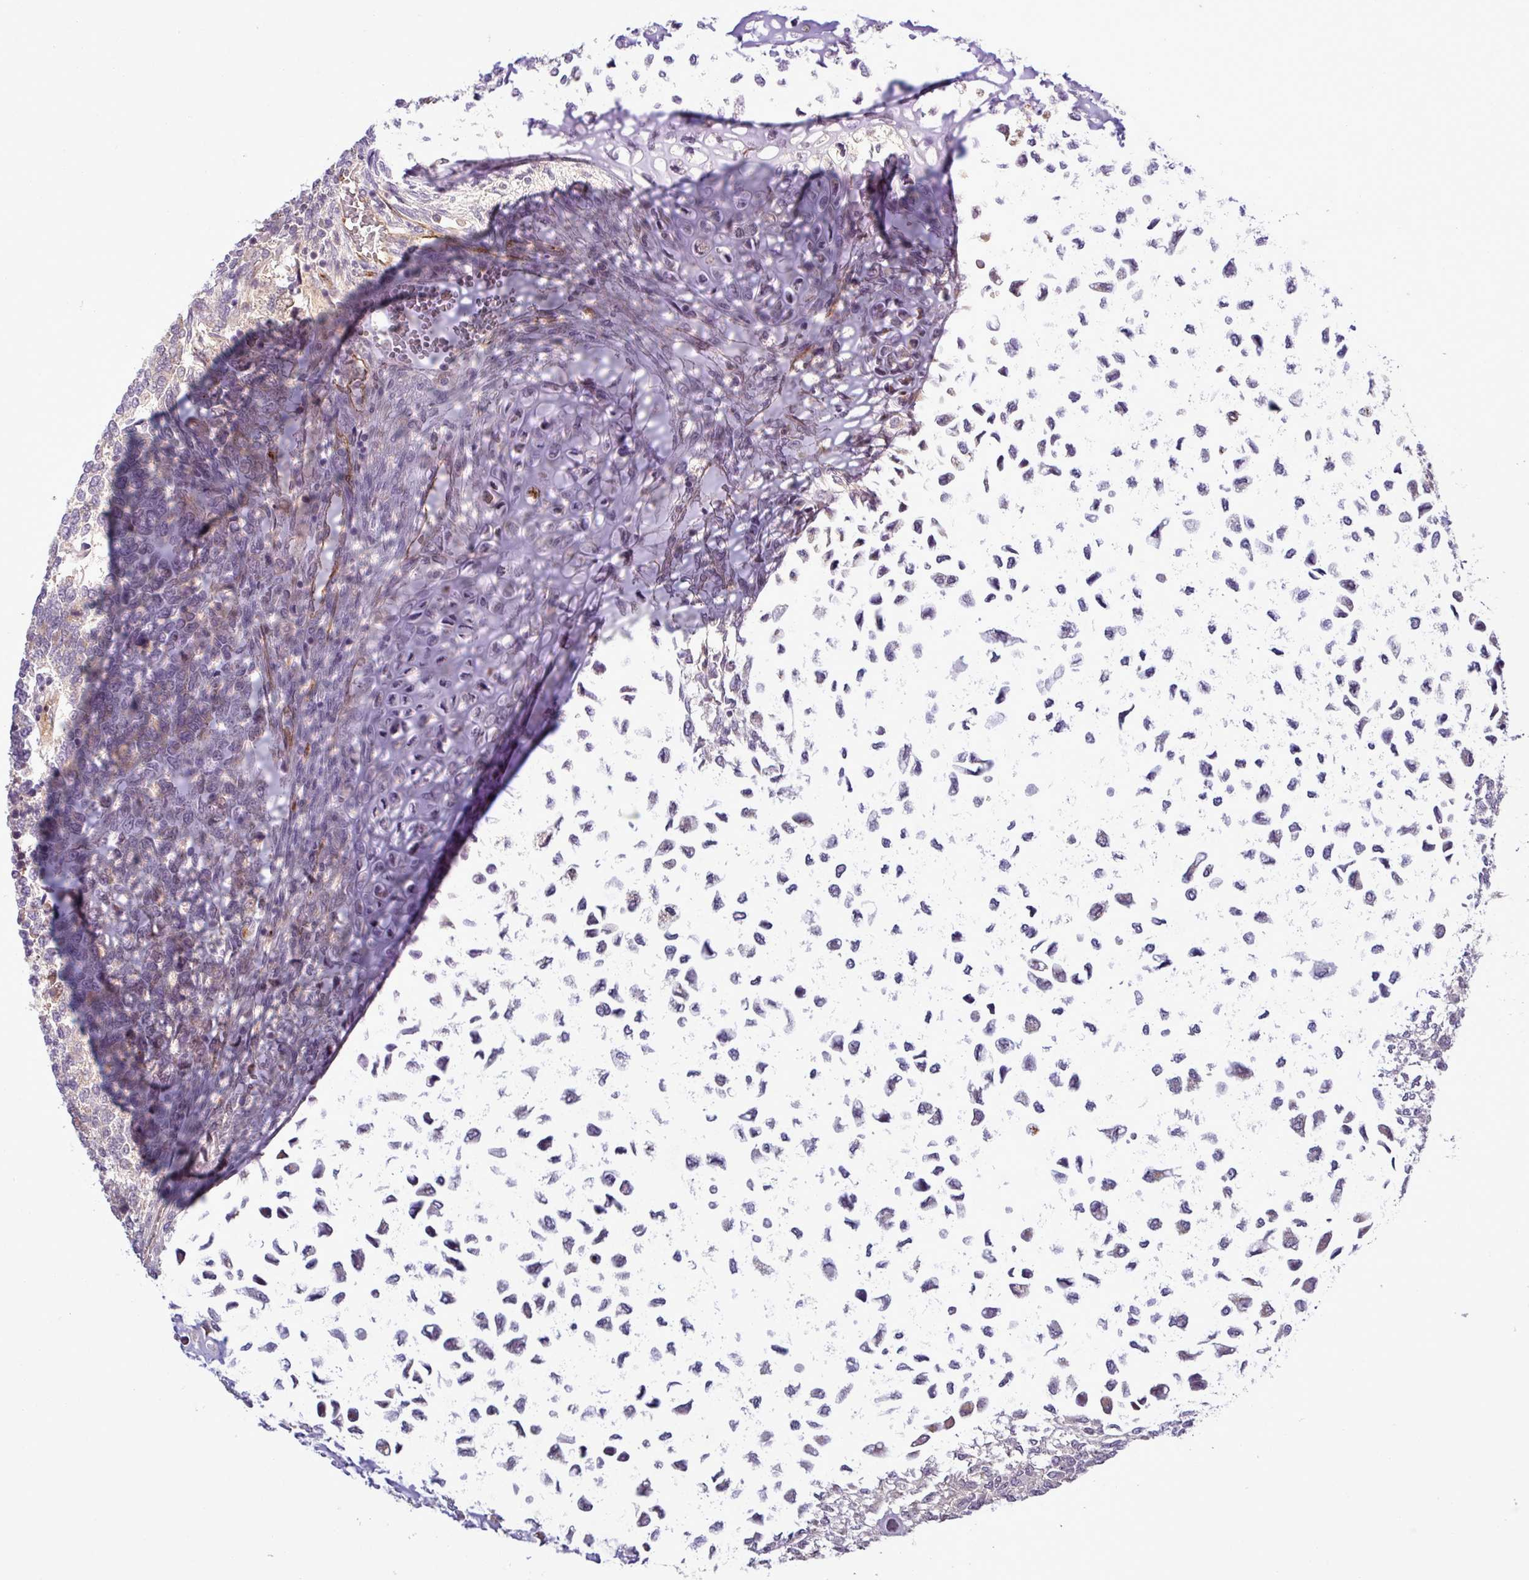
{"staining": {"intensity": "moderate", "quantity": "<25%", "location": "cytoplasmic/membranous"}, "tissue": "testis cancer", "cell_type": "Tumor cells", "image_type": "cancer", "snomed": [{"axis": "morphology", "description": "Carcinoma, Embryonal, NOS"}, {"axis": "topography", "description": "Testis"}], "caption": "This is an image of IHC staining of testis embryonal carcinoma, which shows moderate staining in the cytoplasmic/membranous of tumor cells.", "gene": "PCDH1", "patient": {"sex": "male", "age": 23}}